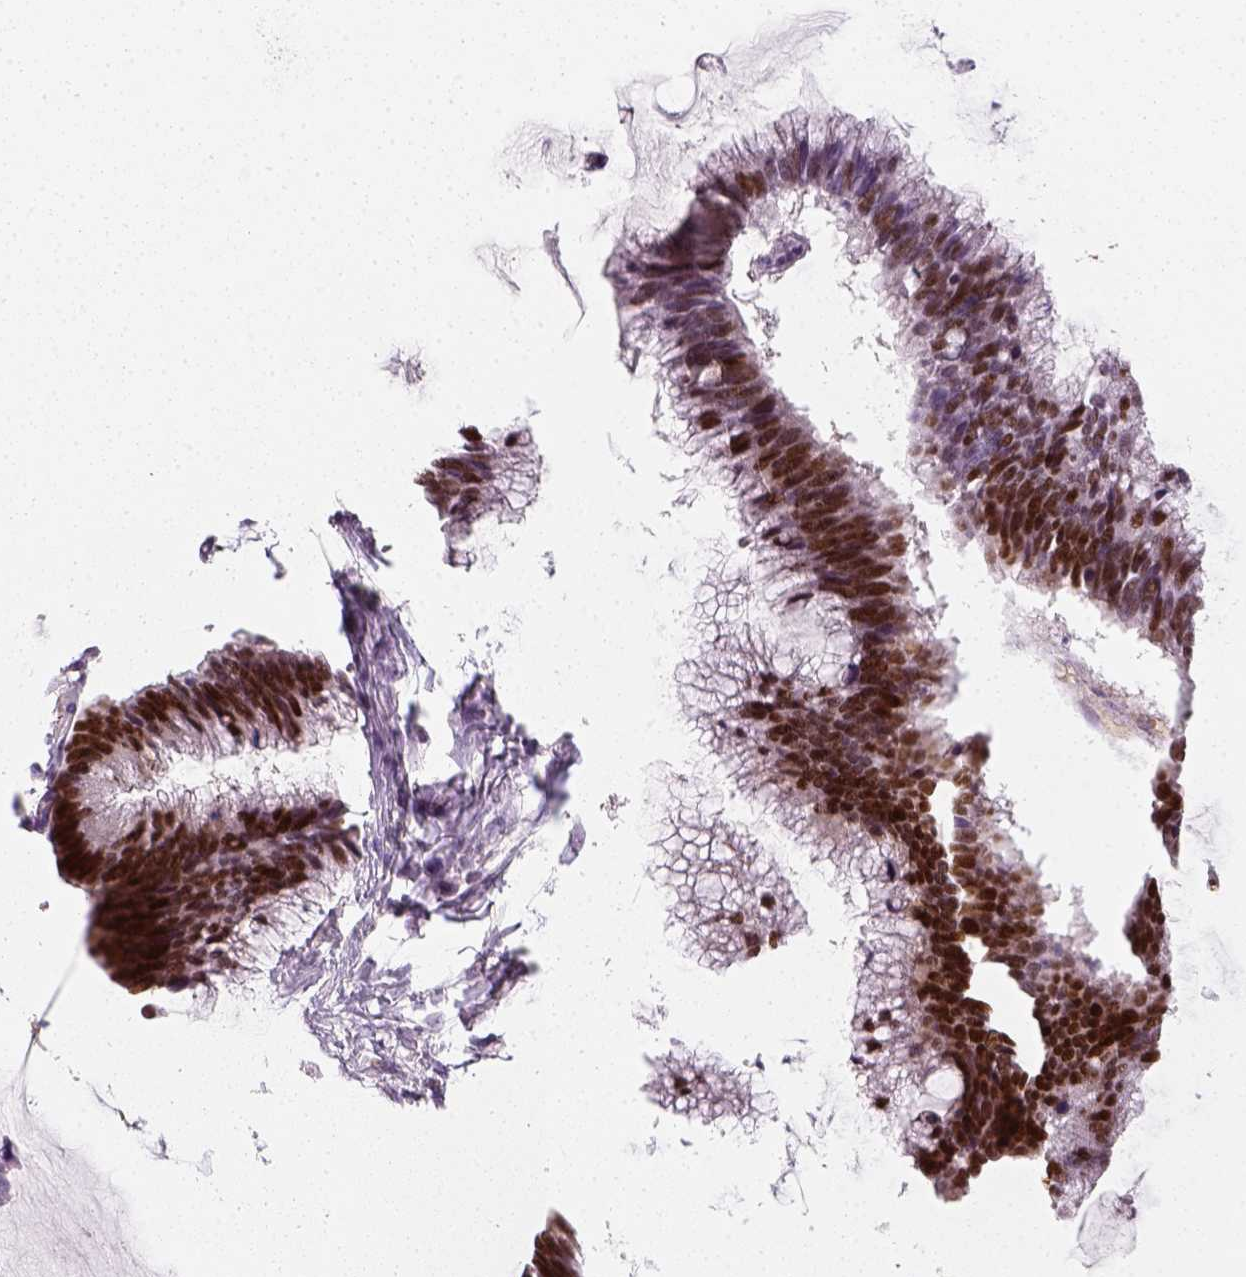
{"staining": {"intensity": "strong", "quantity": ">75%", "location": "nuclear"}, "tissue": "ovarian cancer", "cell_type": "Tumor cells", "image_type": "cancer", "snomed": [{"axis": "morphology", "description": "Cystadenocarcinoma, mucinous, NOS"}, {"axis": "topography", "description": "Ovary"}], "caption": "A micrograph of human ovarian mucinous cystadenocarcinoma stained for a protein reveals strong nuclear brown staining in tumor cells. Using DAB (brown) and hematoxylin (blue) stains, captured at high magnification using brightfield microscopy.", "gene": "TP53", "patient": {"sex": "female", "age": 38}}